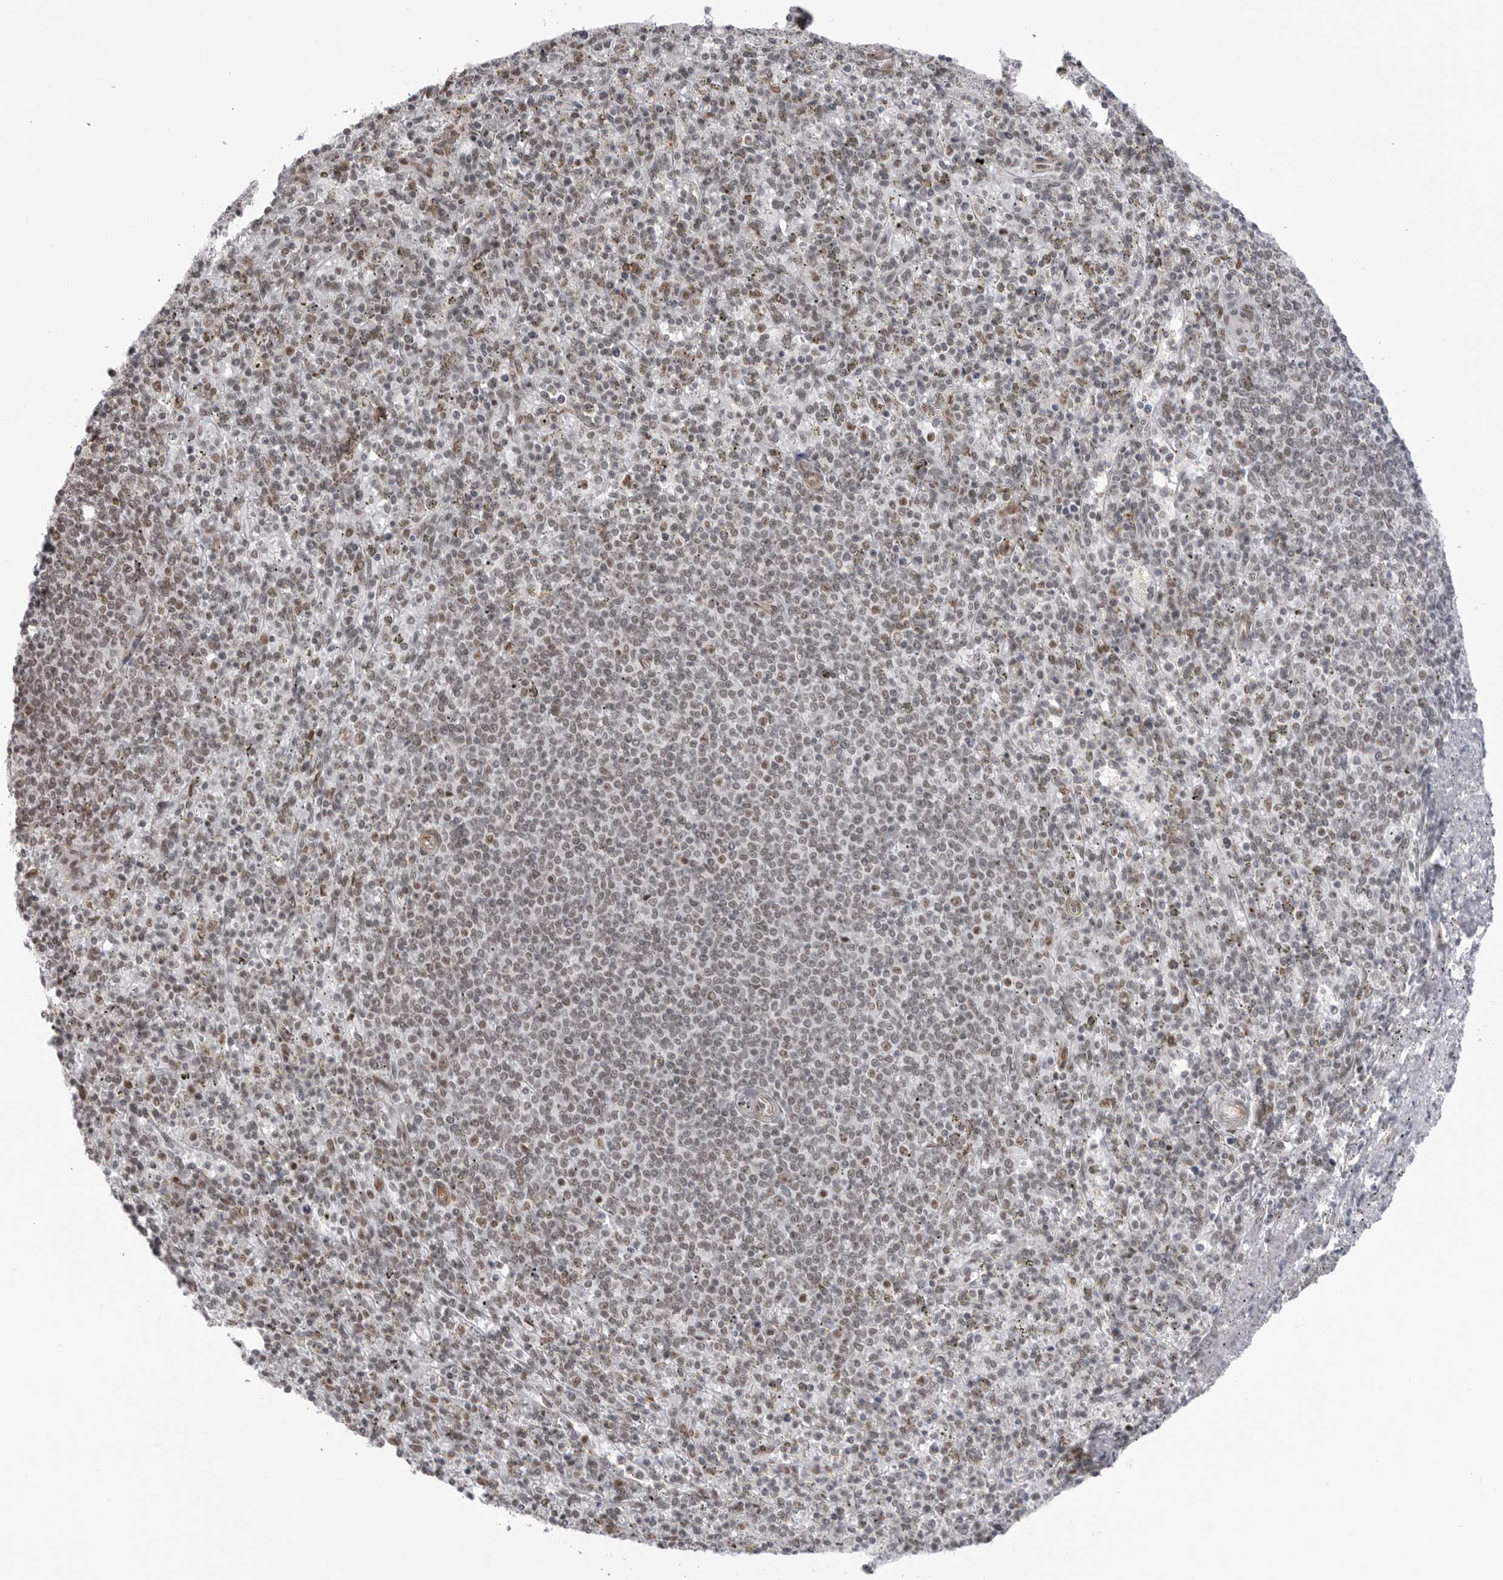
{"staining": {"intensity": "weak", "quantity": "25%-75%", "location": "nuclear"}, "tissue": "spleen", "cell_type": "Cells in red pulp", "image_type": "normal", "snomed": [{"axis": "morphology", "description": "Normal tissue, NOS"}, {"axis": "topography", "description": "Spleen"}], "caption": "Protein staining exhibits weak nuclear expression in about 25%-75% of cells in red pulp in normal spleen. (Stains: DAB (3,3'-diaminobenzidine) in brown, nuclei in blue, Microscopy: brightfield microscopy at high magnification).", "gene": "RNF26", "patient": {"sex": "male", "age": 72}}